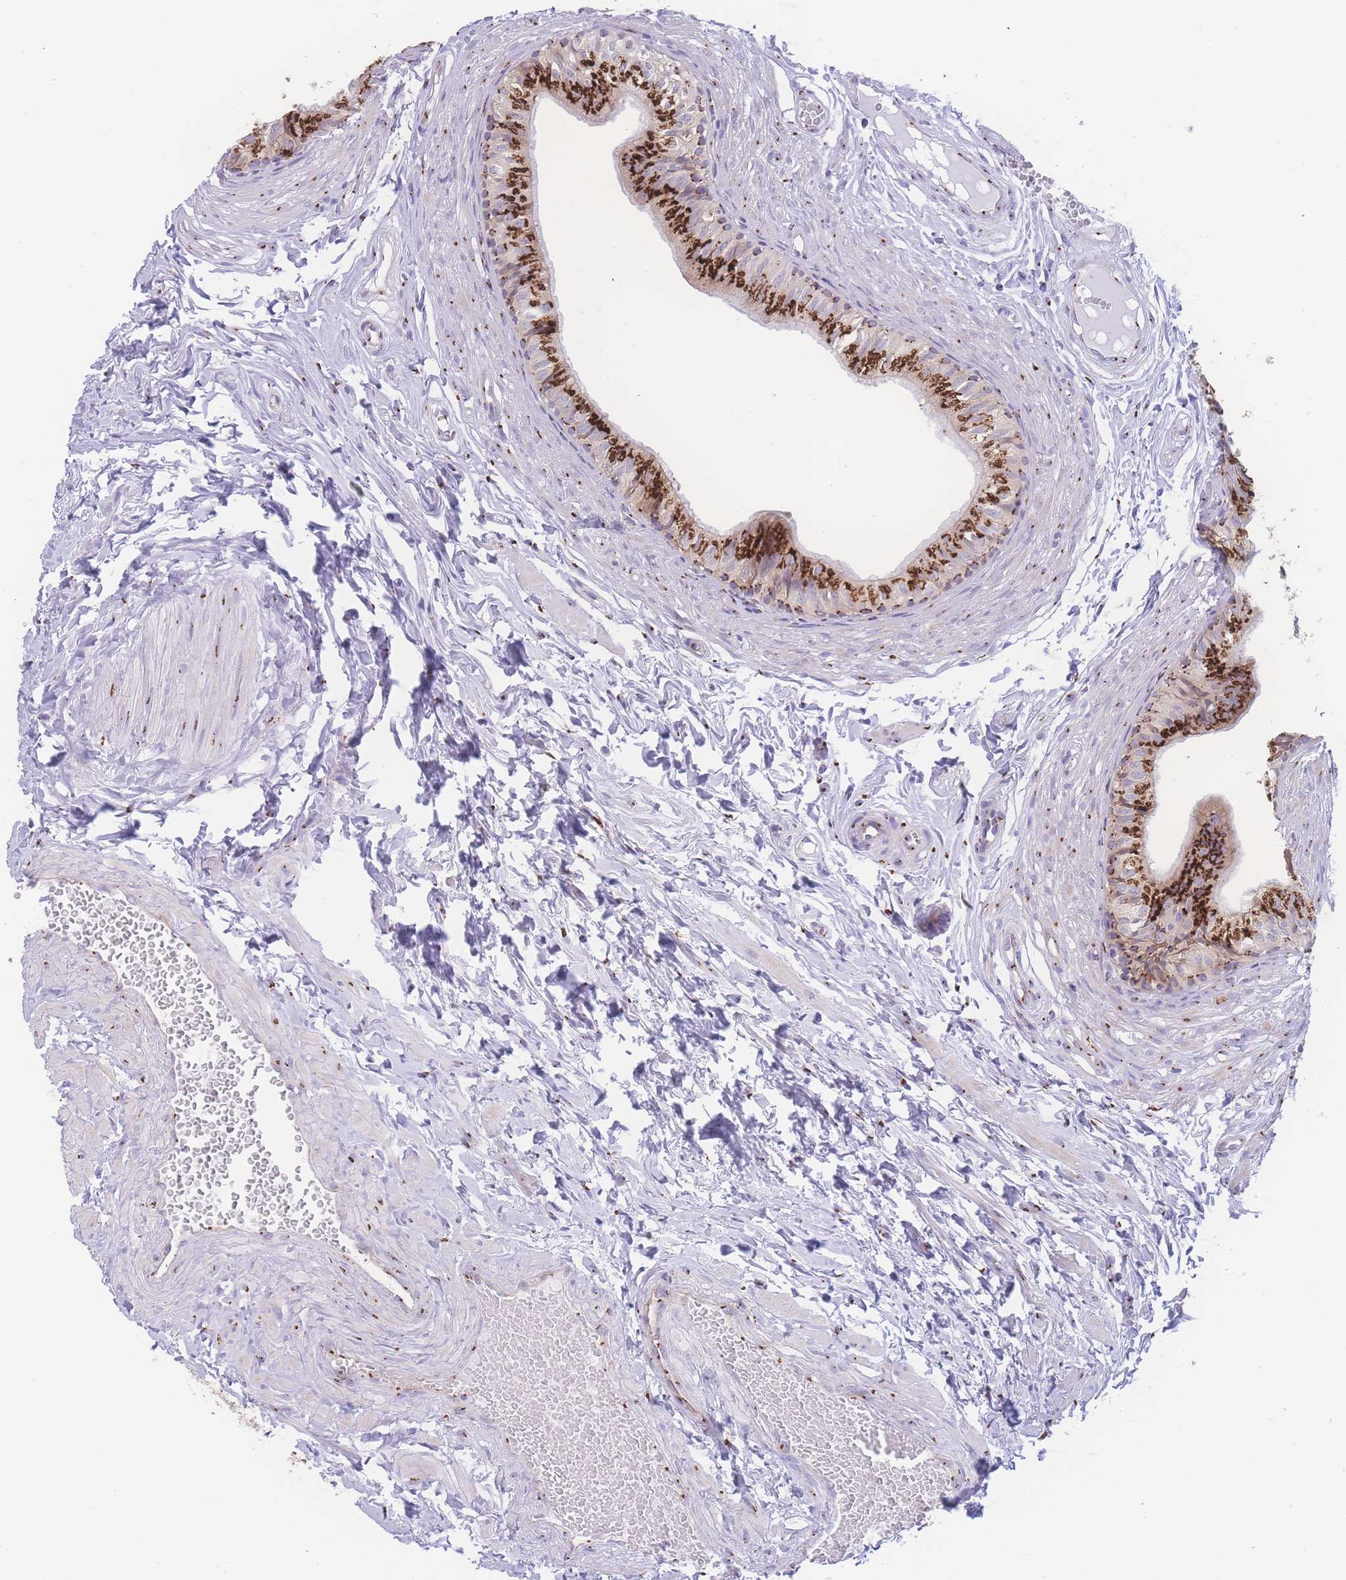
{"staining": {"intensity": "strong", "quantity": ">75%", "location": "cytoplasmic/membranous"}, "tissue": "epididymis", "cell_type": "Glandular cells", "image_type": "normal", "snomed": [{"axis": "morphology", "description": "Normal tissue, NOS"}, {"axis": "topography", "description": "Epididymis"}], "caption": "The image displays staining of normal epididymis, revealing strong cytoplasmic/membranous protein expression (brown color) within glandular cells.", "gene": "GOLM2", "patient": {"sex": "male", "age": 37}}